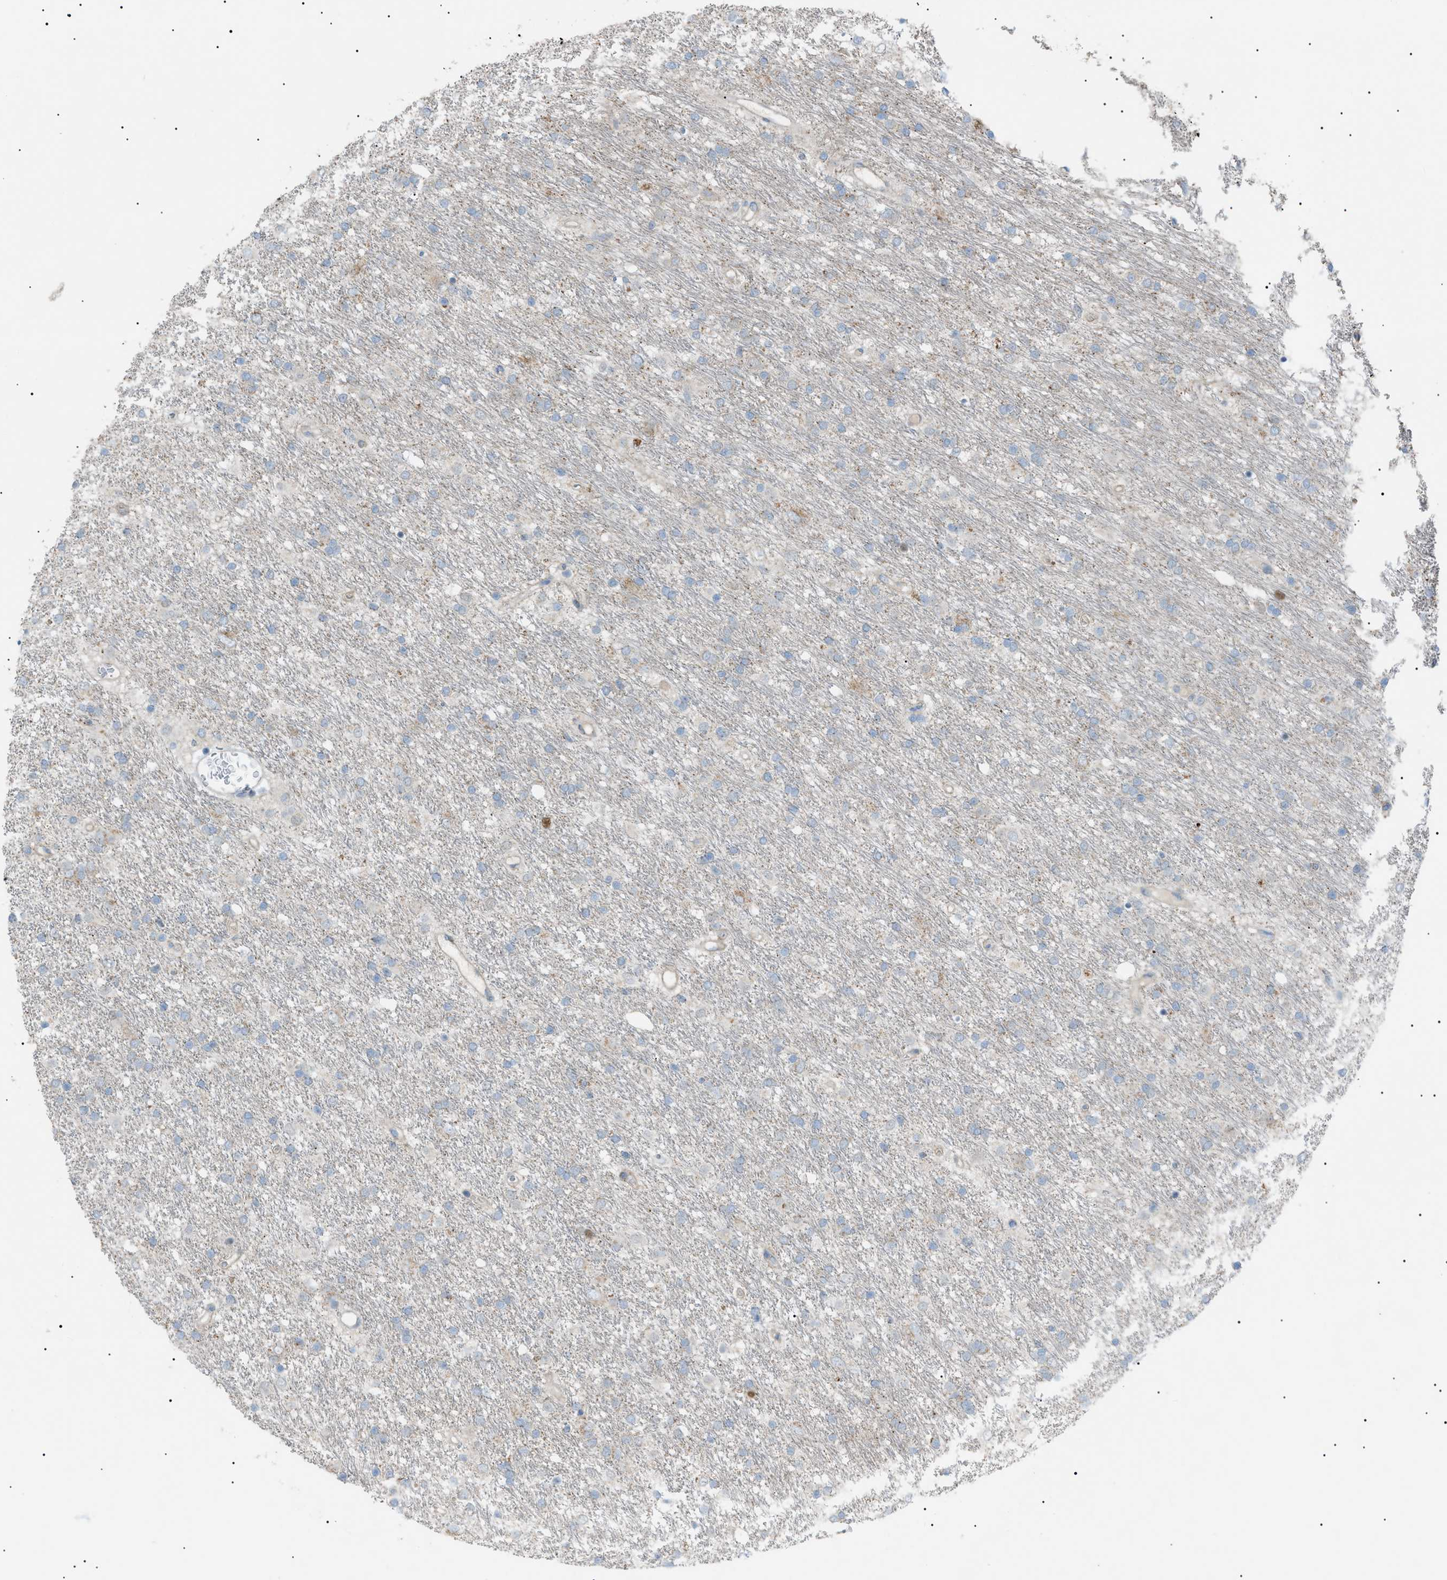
{"staining": {"intensity": "weak", "quantity": "<25%", "location": "cytoplasmic/membranous"}, "tissue": "glioma", "cell_type": "Tumor cells", "image_type": "cancer", "snomed": [{"axis": "morphology", "description": "Glioma, malignant, Low grade"}, {"axis": "topography", "description": "Brain"}], "caption": "DAB immunohistochemical staining of human malignant low-grade glioma reveals no significant positivity in tumor cells.", "gene": "ZNF516", "patient": {"sex": "male", "age": 77}}